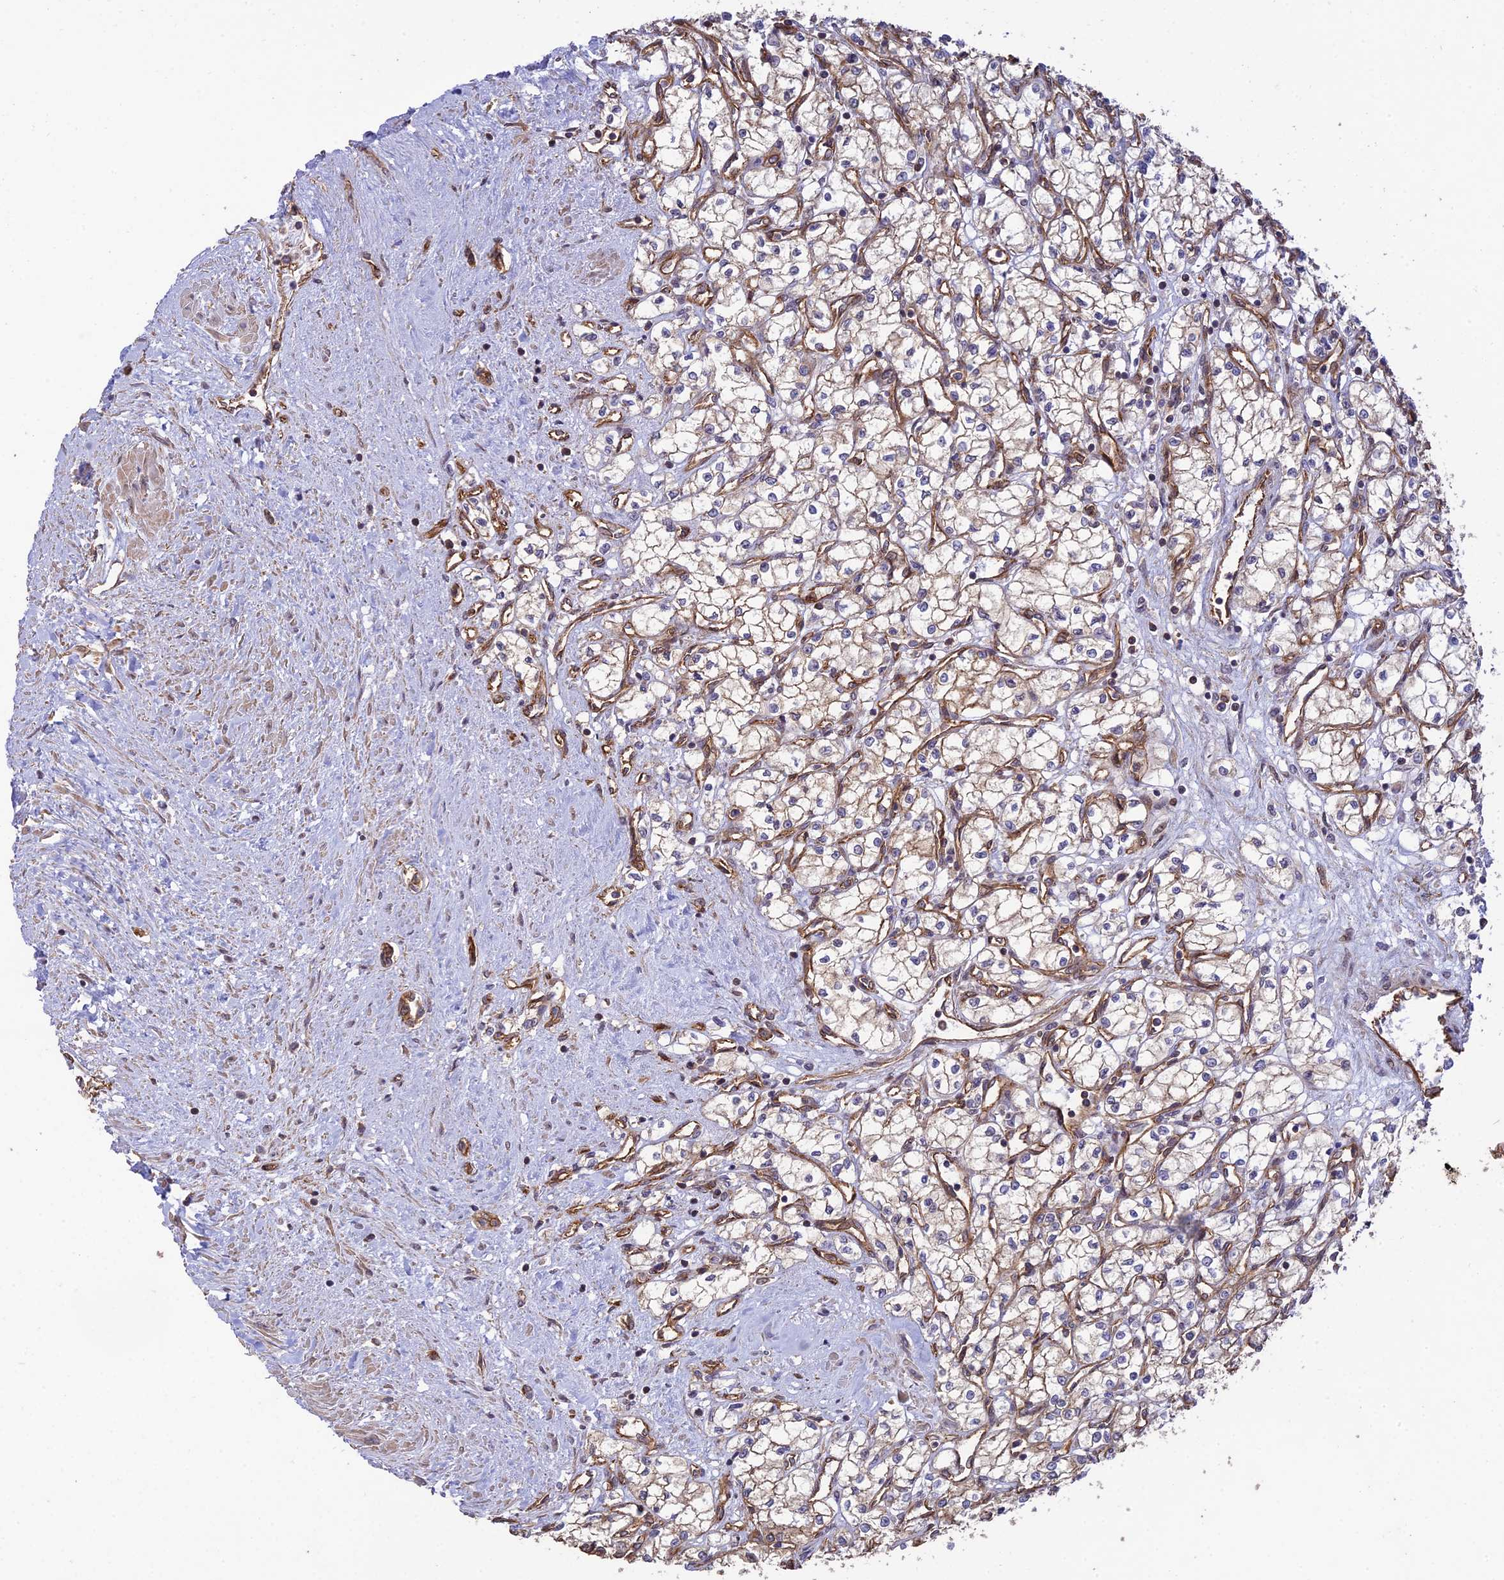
{"staining": {"intensity": "weak", "quantity": "25%-75%", "location": "cytoplasmic/membranous"}, "tissue": "renal cancer", "cell_type": "Tumor cells", "image_type": "cancer", "snomed": [{"axis": "morphology", "description": "Adenocarcinoma, NOS"}, {"axis": "topography", "description": "Kidney"}], "caption": "Immunohistochemical staining of human renal cancer (adenocarcinoma) demonstrates low levels of weak cytoplasmic/membranous staining in about 25%-75% of tumor cells. (IHC, brightfield microscopy, high magnification).", "gene": "HOMER2", "patient": {"sex": "male", "age": 59}}